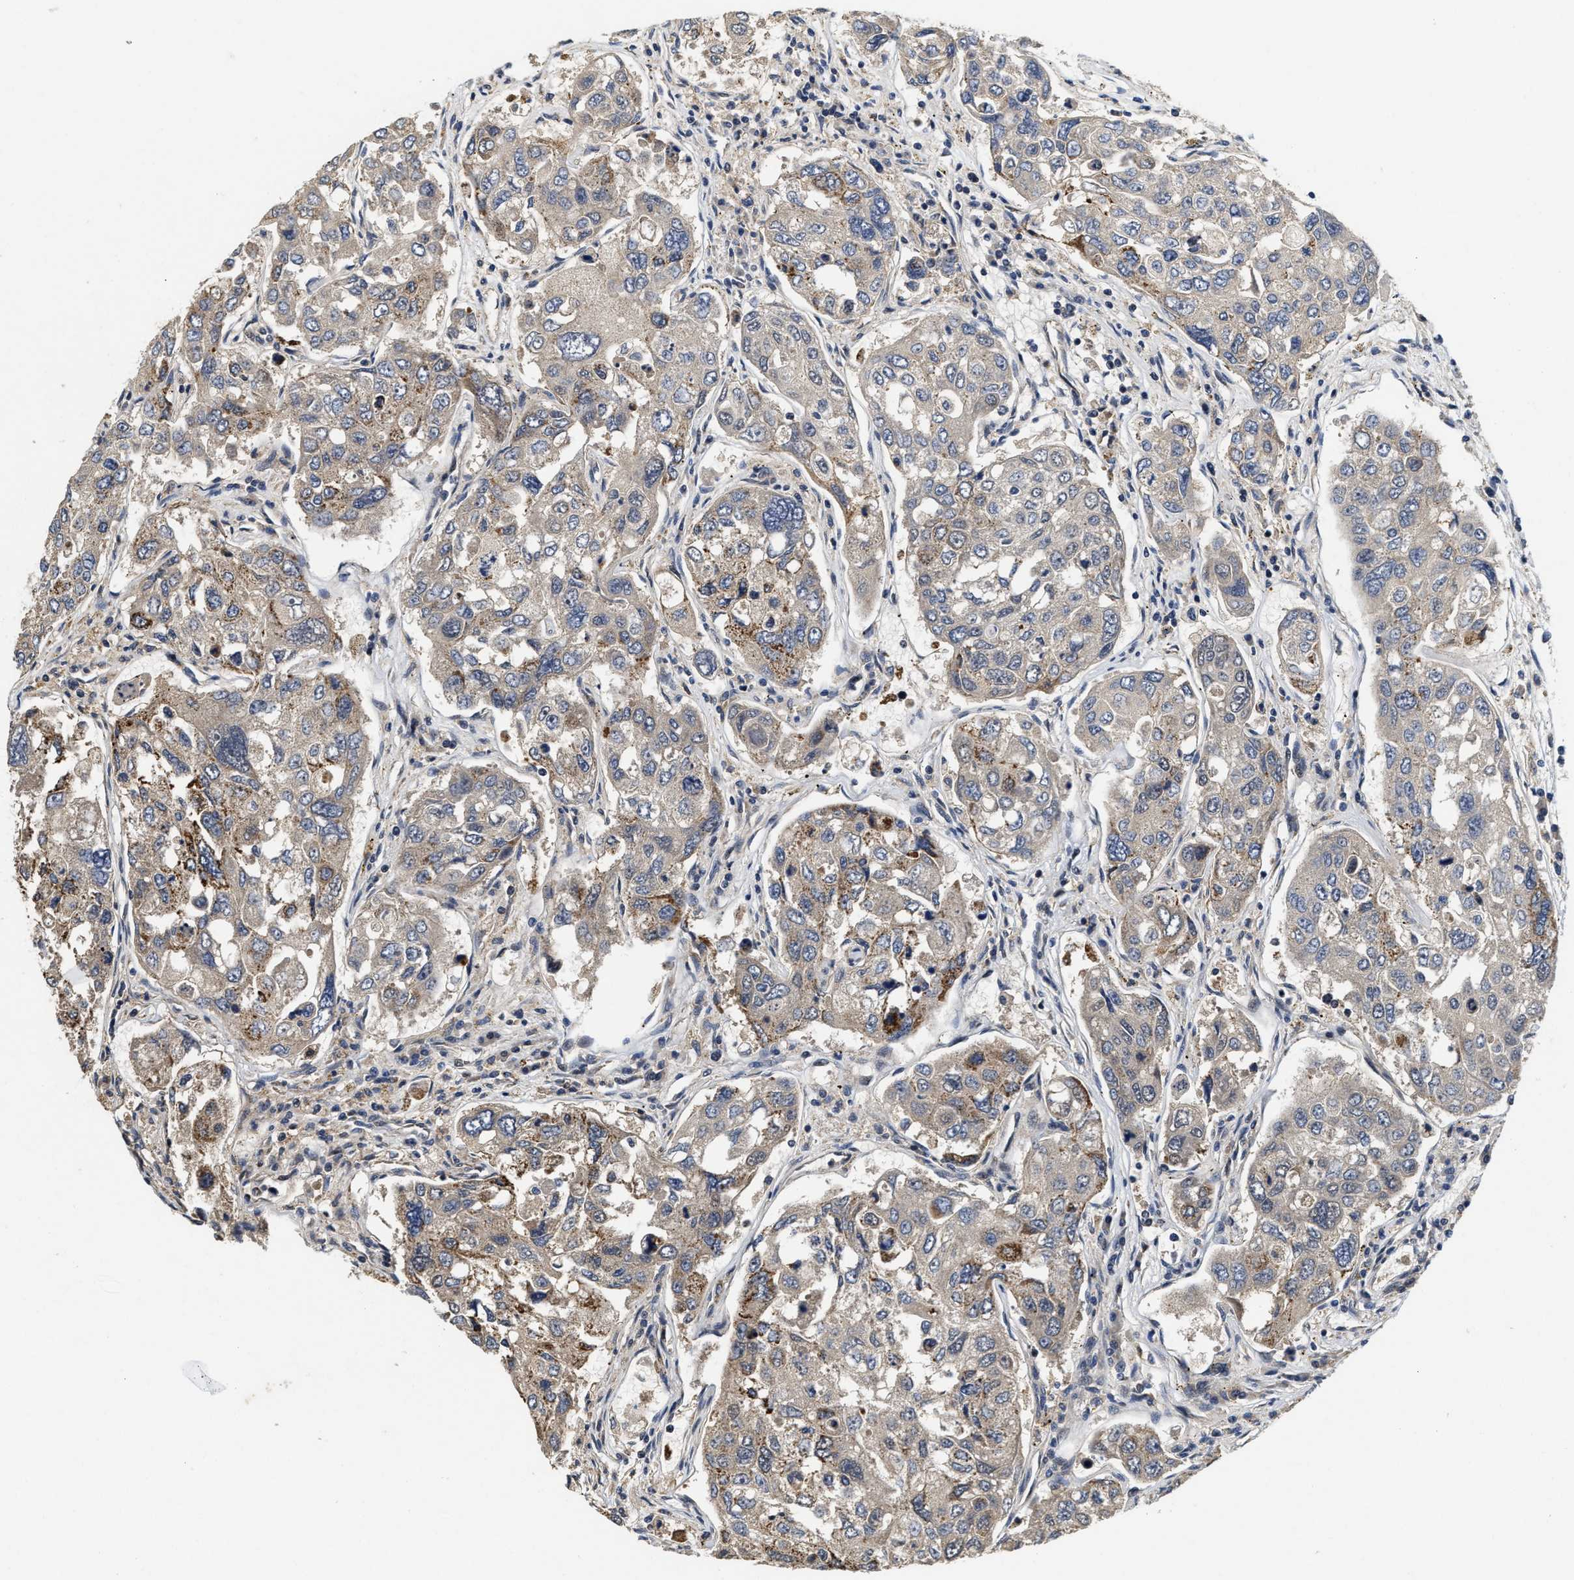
{"staining": {"intensity": "moderate", "quantity": "<25%", "location": "cytoplasmic/membranous"}, "tissue": "urothelial cancer", "cell_type": "Tumor cells", "image_type": "cancer", "snomed": [{"axis": "morphology", "description": "Urothelial carcinoma, High grade"}, {"axis": "topography", "description": "Lymph node"}, {"axis": "topography", "description": "Urinary bladder"}], "caption": "Urothelial cancer stained for a protein (brown) reveals moderate cytoplasmic/membranous positive expression in approximately <25% of tumor cells.", "gene": "SCYL2", "patient": {"sex": "male", "age": 51}}